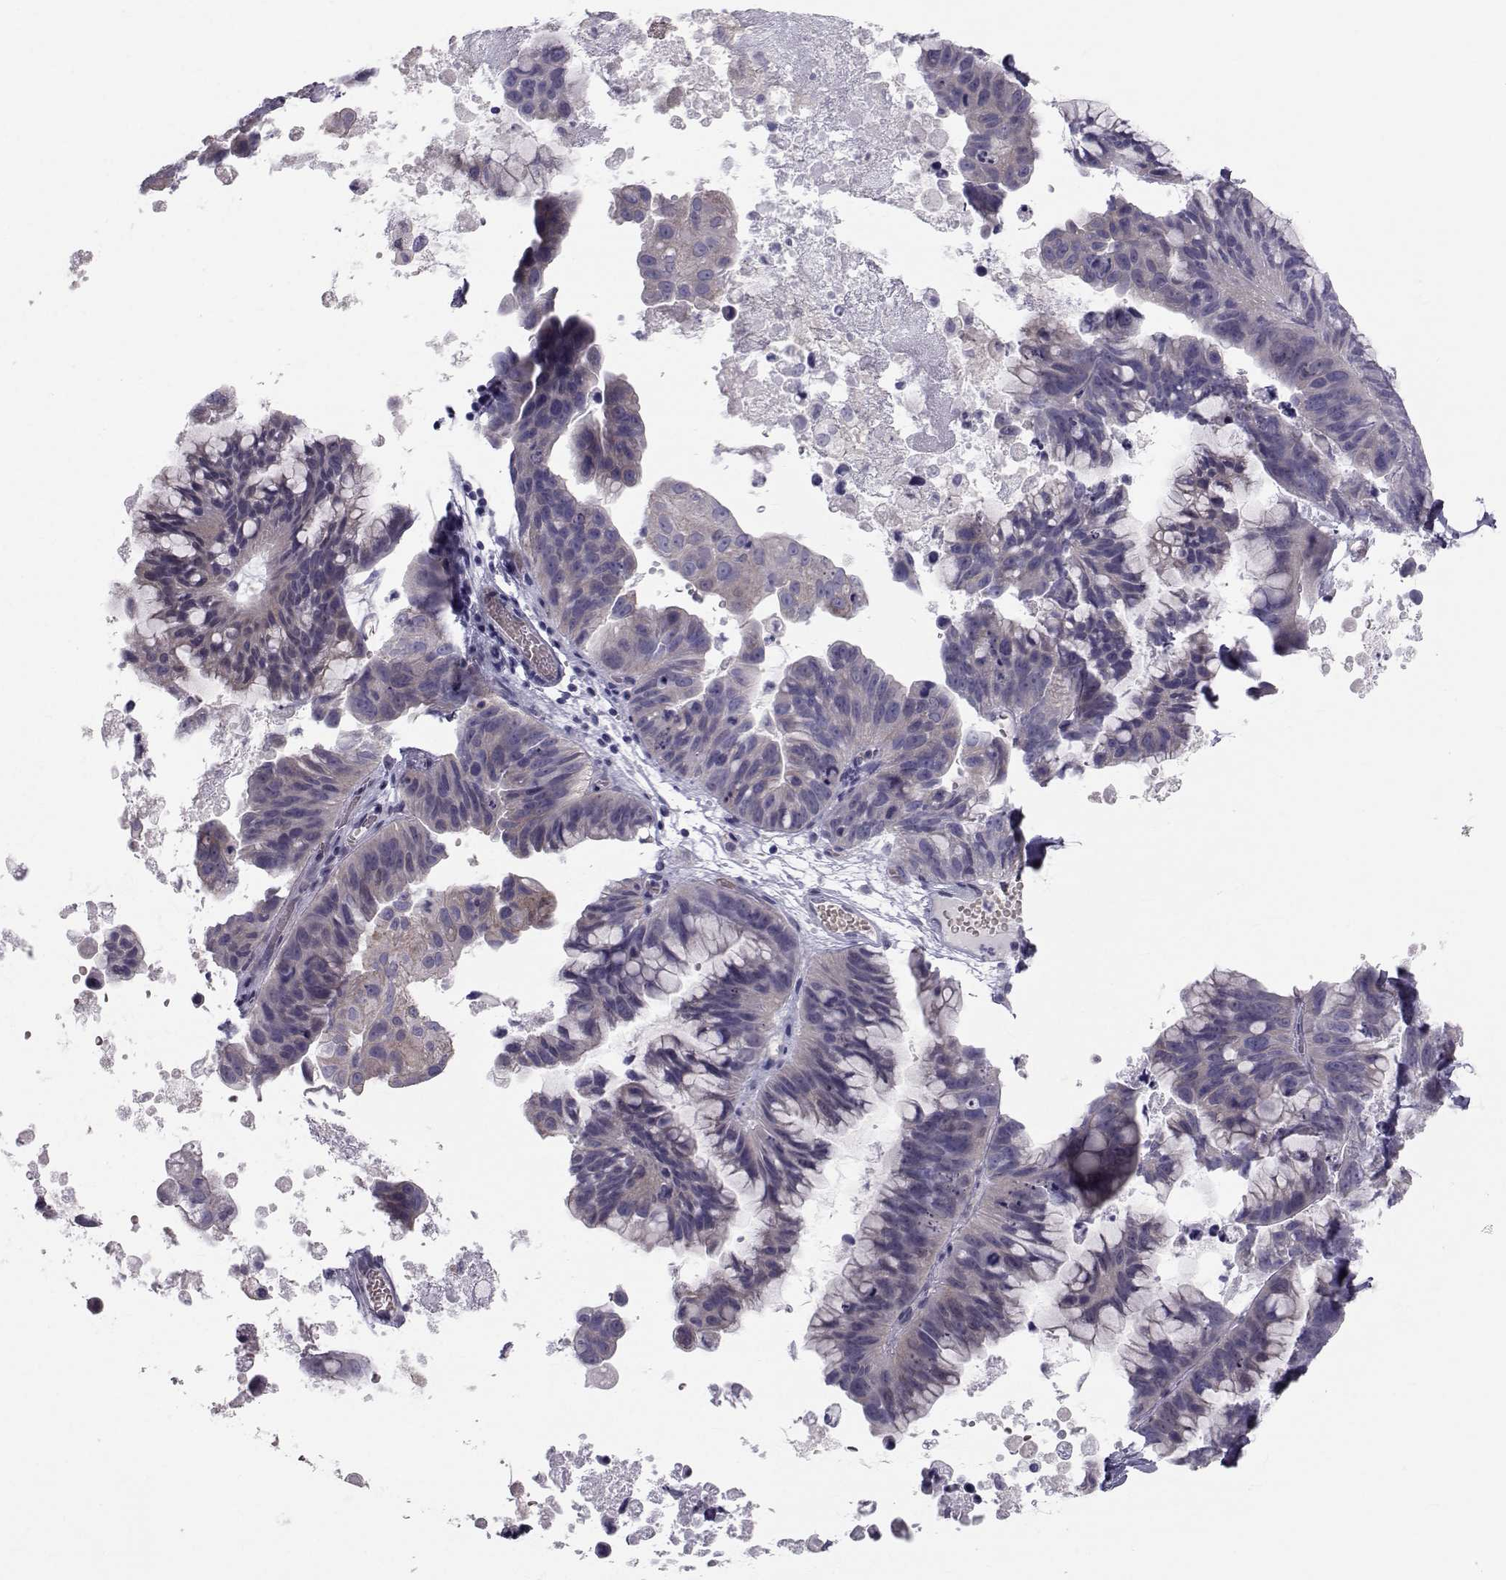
{"staining": {"intensity": "negative", "quantity": "none", "location": "none"}, "tissue": "ovarian cancer", "cell_type": "Tumor cells", "image_type": "cancer", "snomed": [{"axis": "morphology", "description": "Cystadenocarcinoma, mucinous, NOS"}, {"axis": "topography", "description": "Ovary"}], "caption": "A high-resolution micrograph shows immunohistochemistry (IHC) staining of ovarian cancer, which reveals no significant expression in tumor cells. The staining was performed using DAB (3,3'-diaminobenzidine) to visualize the protein expression in brown, while the nuclei were stained in blue with hematoxylin (Magnification: 20x).", "gene": "GARIN3", "patient": {"sex": "female", "age": 76}}